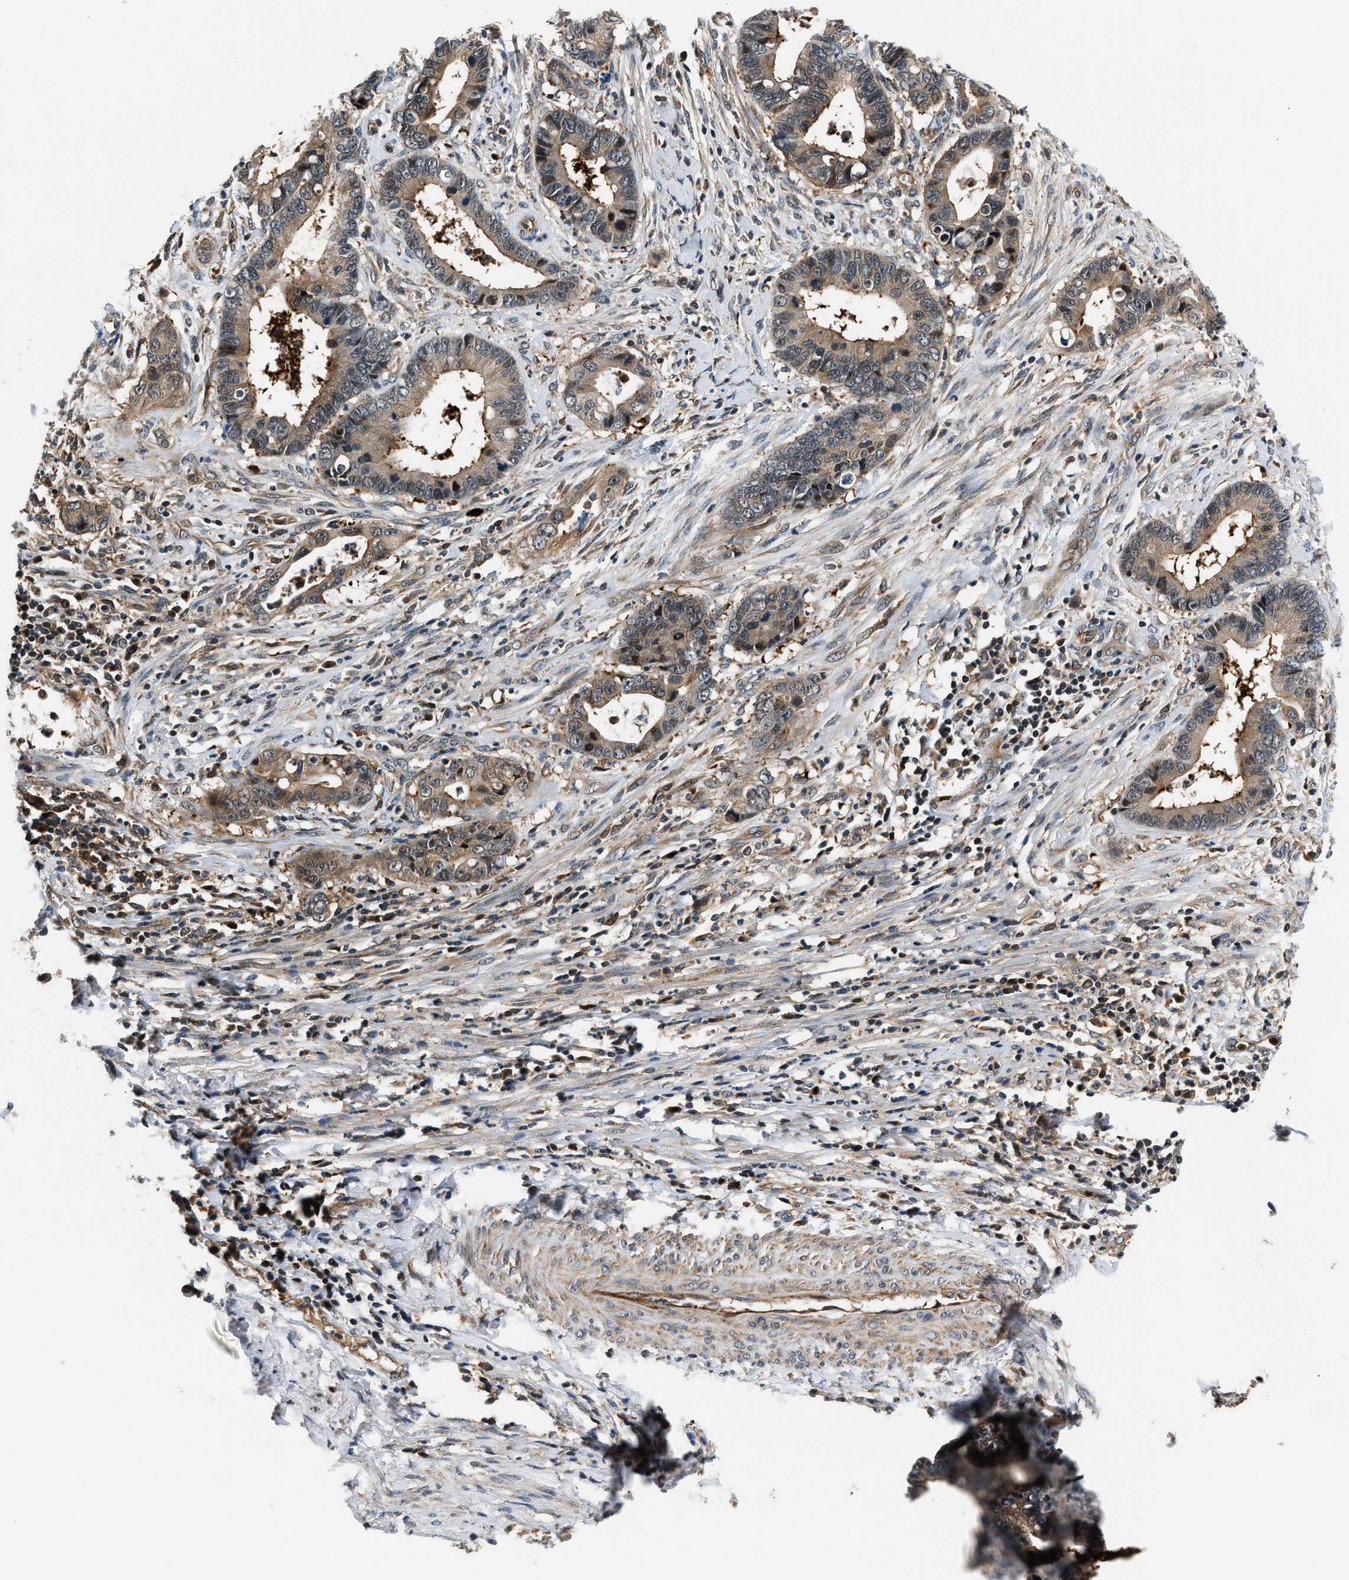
{"staining": {"intensity": "weak", "quantity": ">75%", "location": "cytoplasmic/membranous"}, "tissue": "cervical cancer", "cell_type": "Tumor cells", "image_type": "cancer", "snomed": [{"axis": "morphology", "description": "Adenocarcinoma, NOS"}, {"axis": "topography", "description": "Cervix"}], "caption": "Cervical cancer (adenocarcinoma) stained with a brown dye demonstrates weak cytoplasmic/membranous positive expression in about >75% of tumor cells.", "gene": "TUT7", "patient": {"sex": "female", "age": 44}}